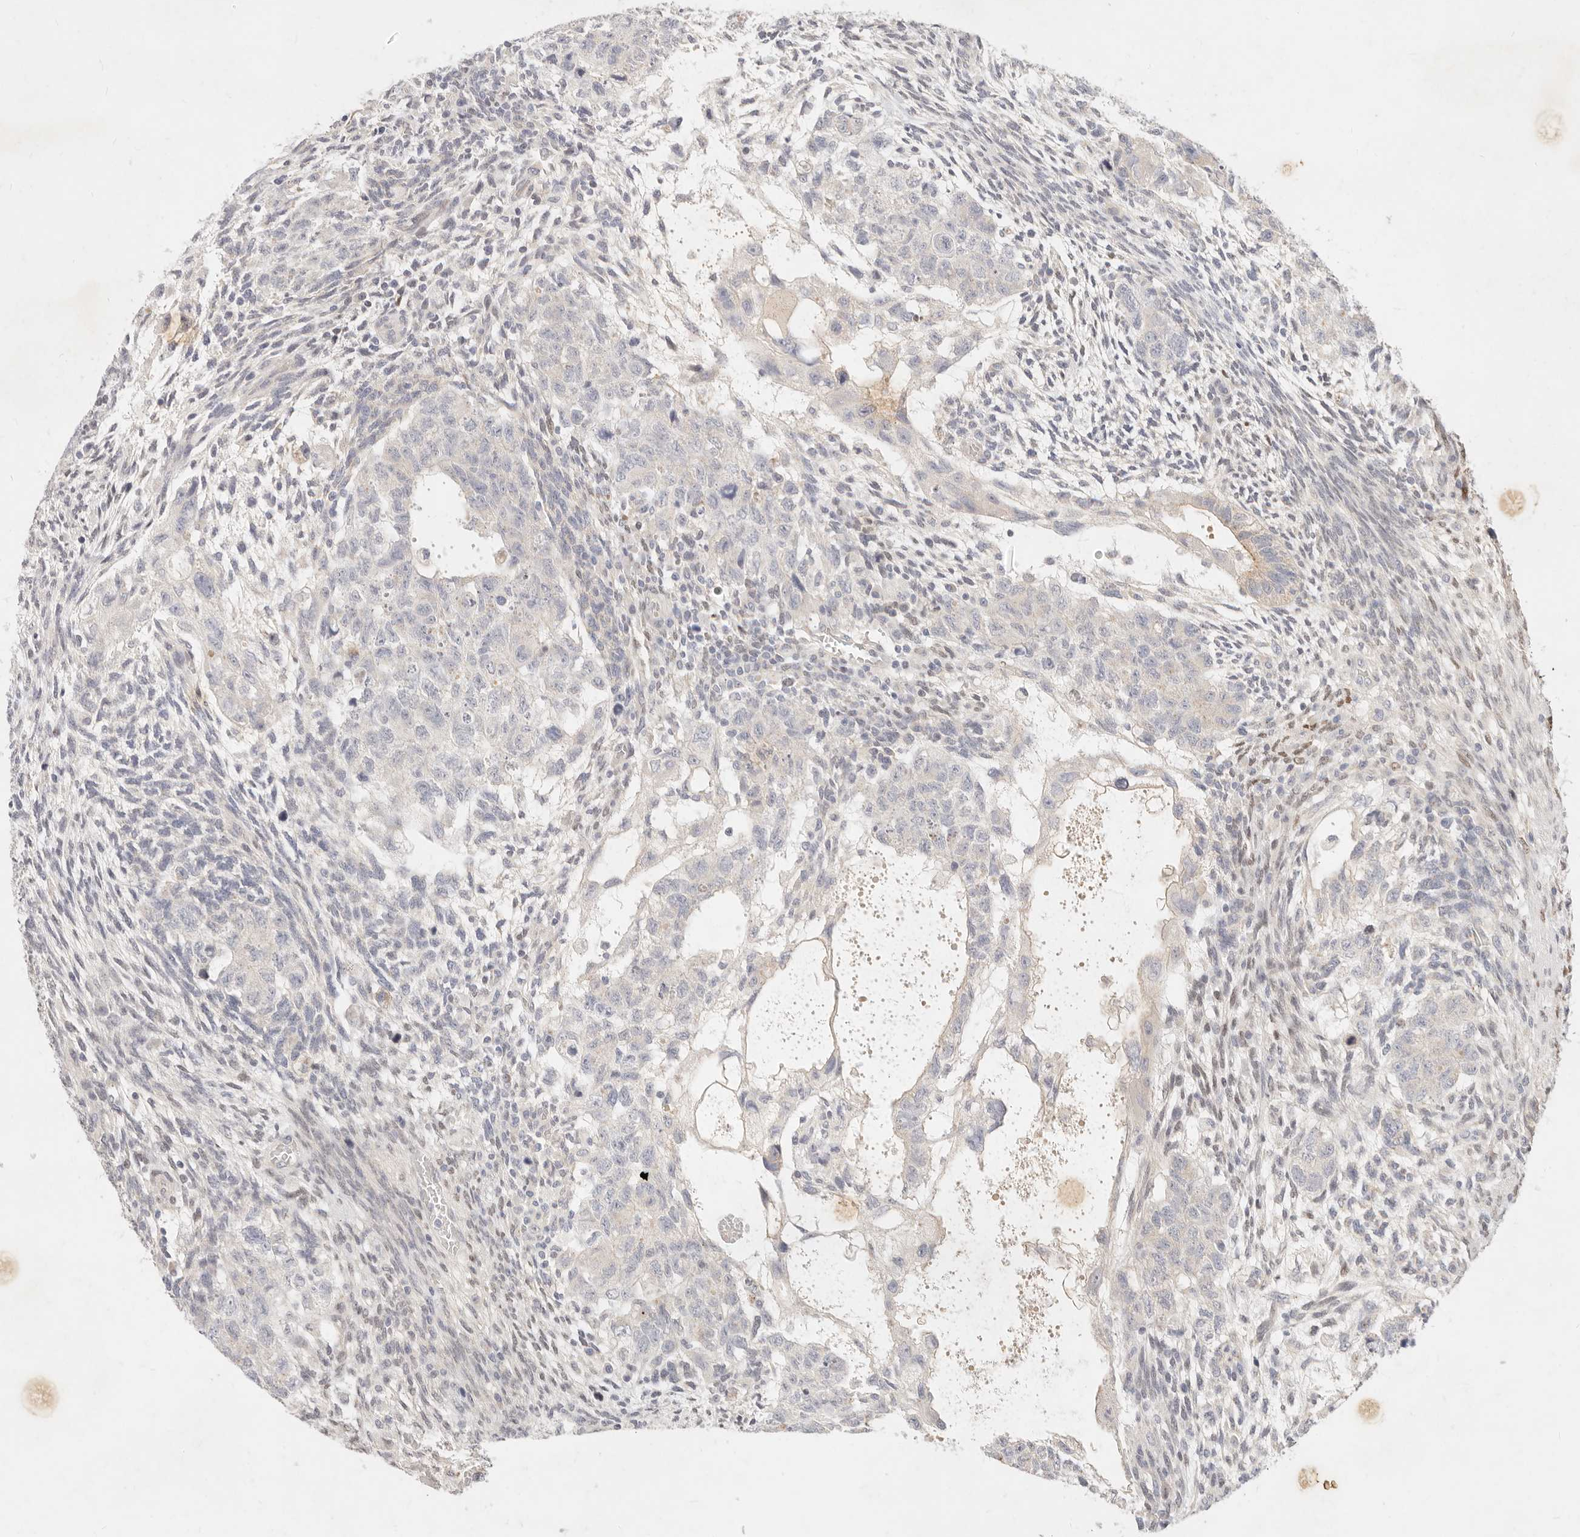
{"staining": {"intensity": "negative", "quantity": "none", "location": "none"}, "tissue": "testis cancer", "cell_type": "Tumor cells", "image_type": "cancer", "snomed": [{"axis": "morphology", "description": "Normal tissue, NOS"}, {"axis": "morphology", "description": "Carcinoma, Embryonal, NOS"}, {"axis": "topography", "description": "Testis"}], "caption": "DAB (3,3'-diaminobenzidine) immunohistochemical staining of testis cancer (embryonal carcinoma) demonstrates no significant expression in tumor cells.", "gene": "ASCL3", "patient": {"sex": "male", "age": 36}}